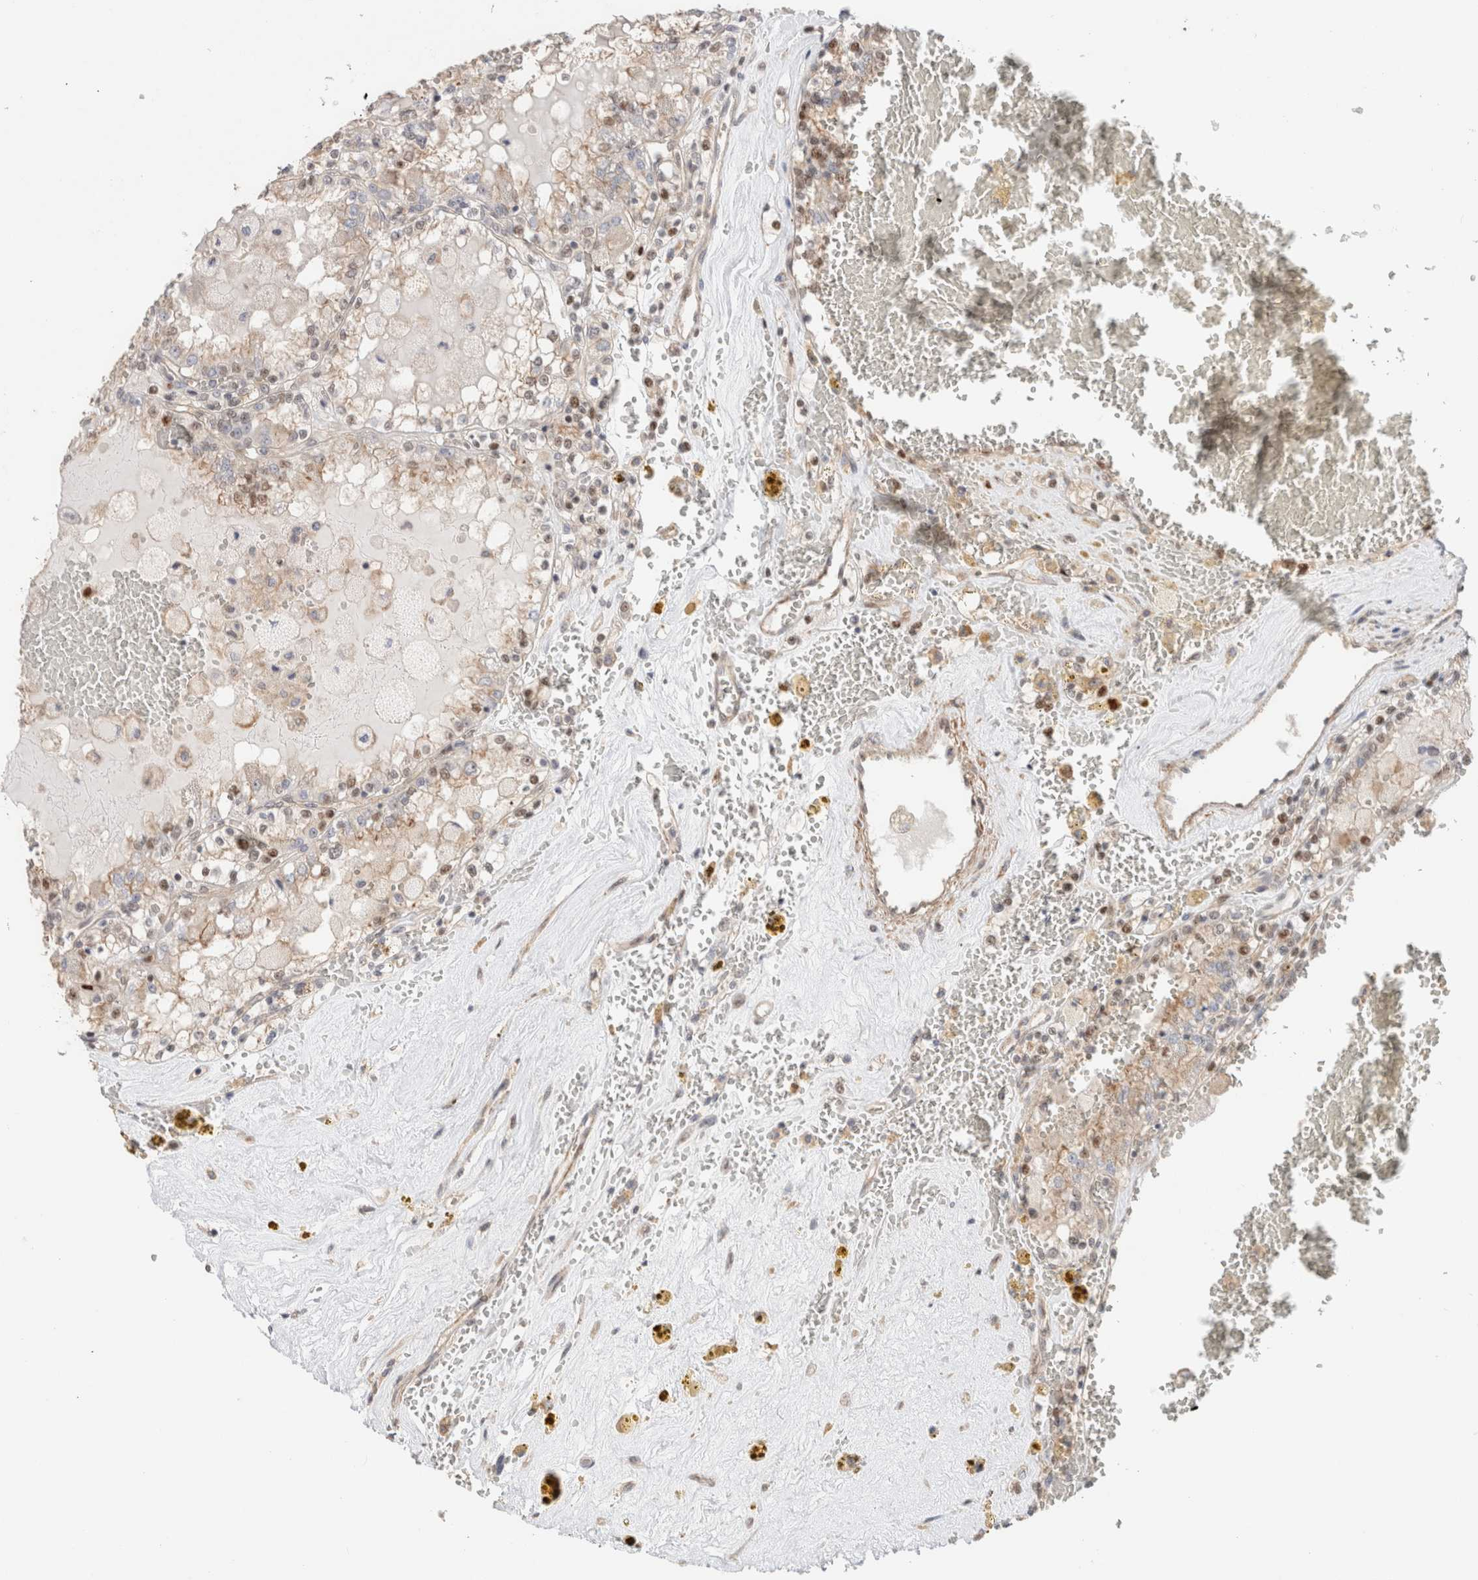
{"staining": {"intensity": "weak", "quantity": "25%-75%", "location": "cytoplasmic/membranous,nuclear"}, "tissue": "renal cancer", "cell_type": "Tumor cells", "image_type": "cancer", "snomed": [{"axis": "morphology", "description": "Adenocarcinoma, NOS"}, {"axis": "topography", "description": "Kidney"}], "caption": "Tumor cells exhibit low levels of weak cytoplasmic/membranous and nuclear expression in approximately 25%-75% of cells in human renal adenocarcinoma. The protein is shown in brown color, while the nuclei are stained blue.", "gene": "ID3", "patient": {"sex": "female", "age": 56}}